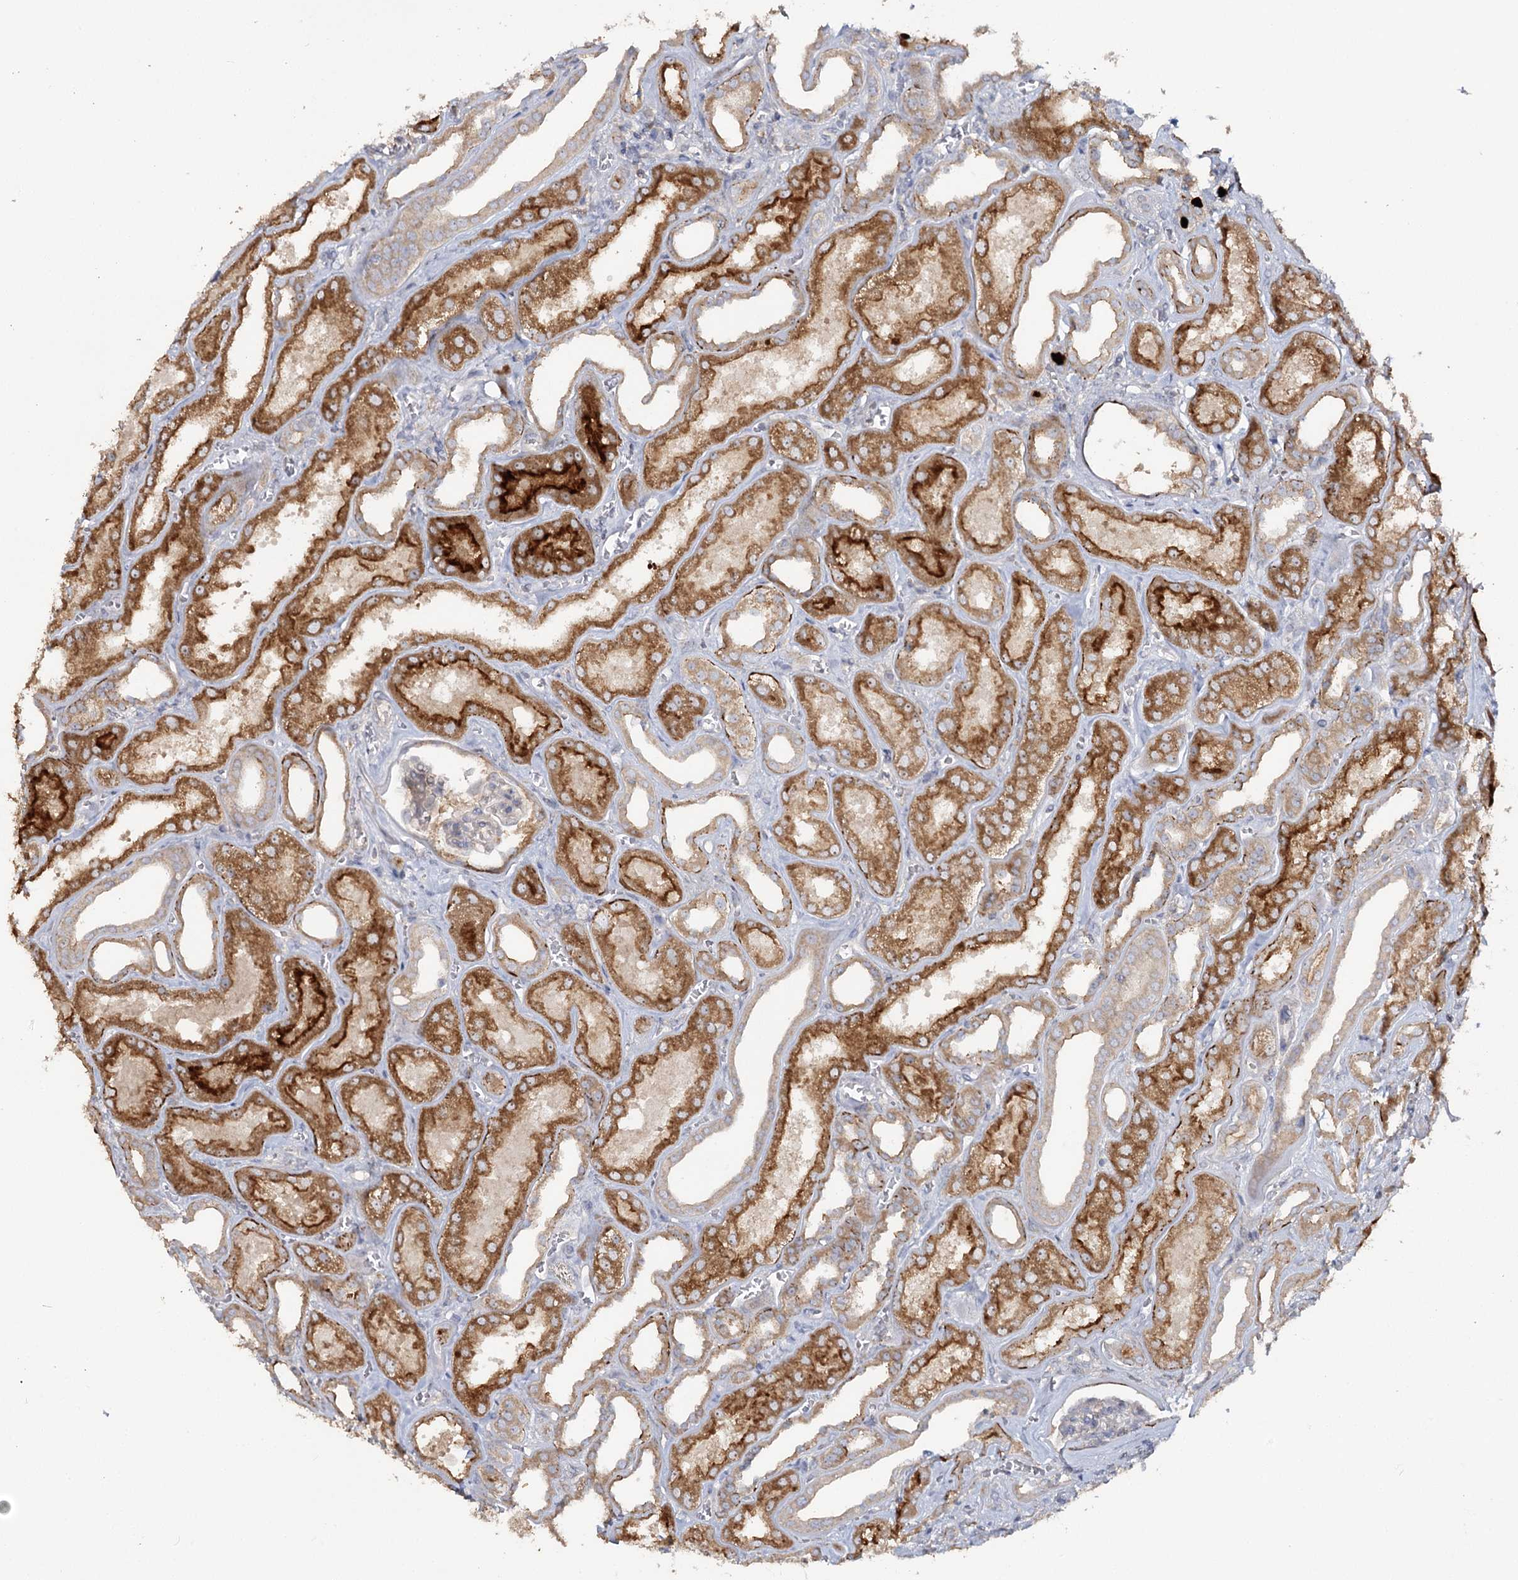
{"staining": {"intensity": "negative", "quantity": "none", "location": "none"}, "tissue": "kidney", "cell_type": "Cells in glomeruli", "image_type": "normal", "snomed": [{"axis": "morphology", "description": "Normal tissue, NOS"}, {"axis": "morphology", "description": "Adenocarcinoma, NOS"}, {"axis": "topography", "description": "Kidney"}], "caption": "DAB immunohistochemical staining of benign human kidney displays no significant positivity in cells in glomeruli.", "gene": "ANGPTL5", "patient": {"sex": "female", "age": 68}}